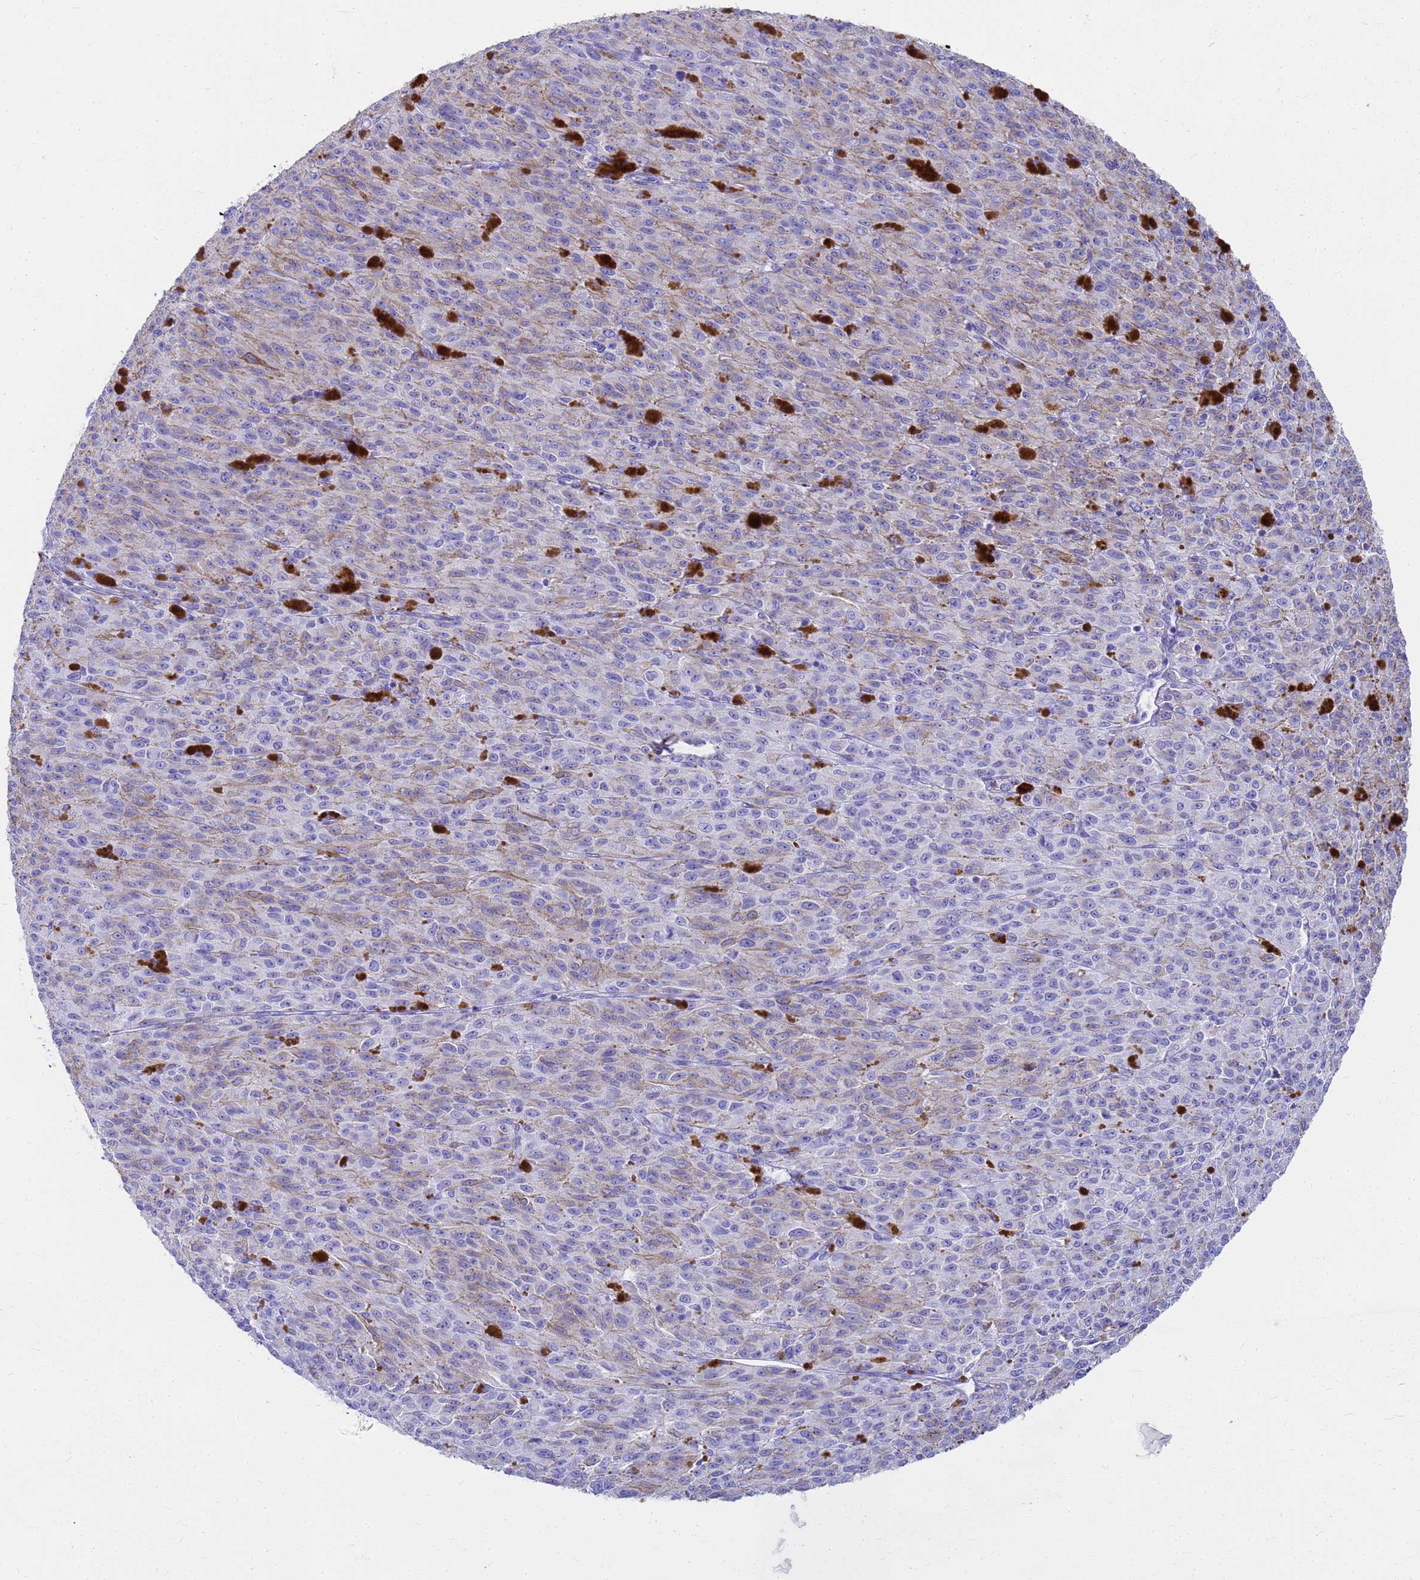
{"staining": {"intensity": "negative", "quantity": "none", "location": "none"}, "tissue": "melanoma", "cell_type": "Tumor cells", "image_type": "cancer", "snomed": [{"axis": "morphology", "description": "Malignant melanoma, NOS"}, {"axis": "topography", "description": "Skin"}], "caption": "Melanoma was stained to show a protein in brown. There is no significant staining in tumor cells.", "gene": "MS4A13", "patient": {"sex": "female", "age": 52}}